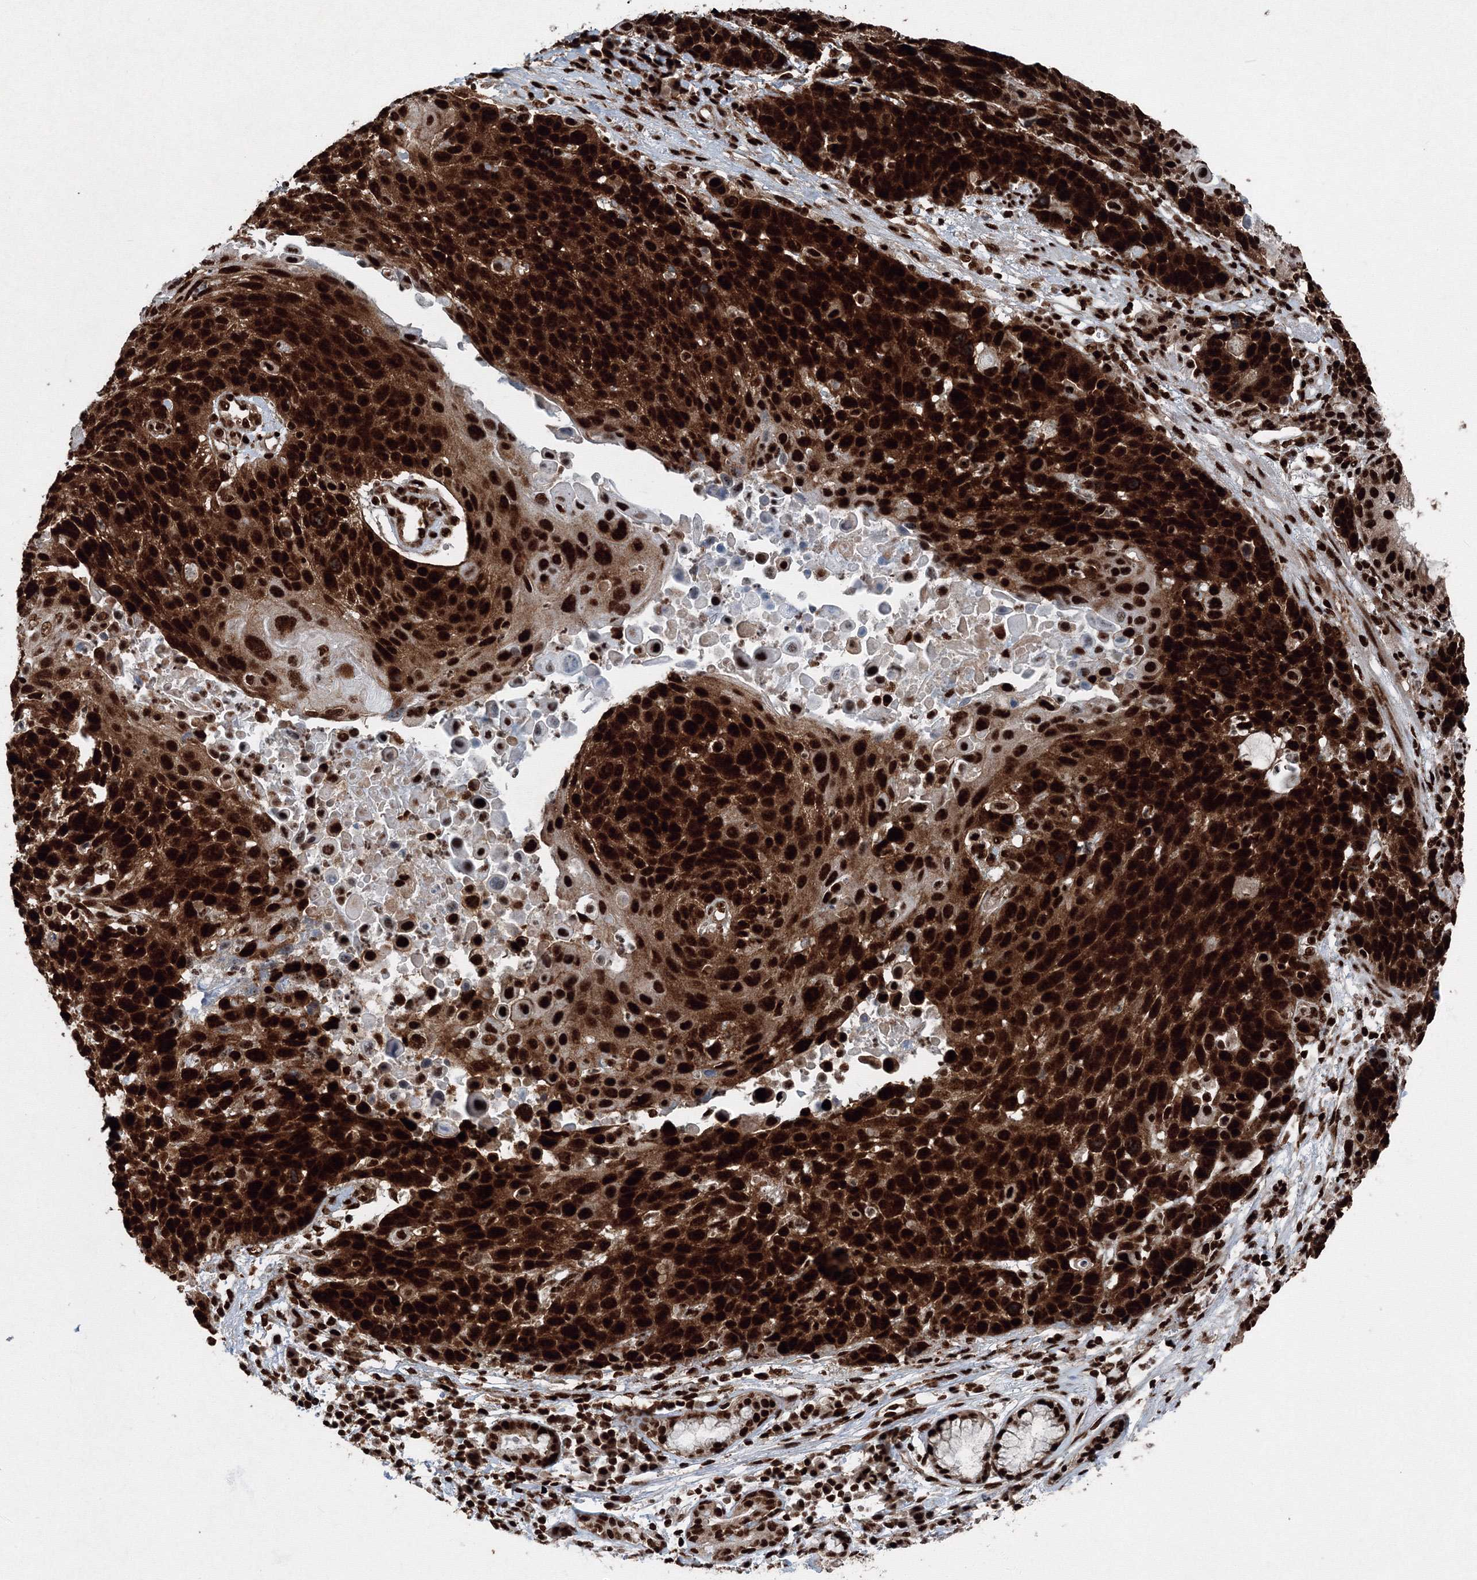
{"staining": {"intensity": "moderate", "quantity": ">75%", "location": "cytoplasmic/membranous,nuclear"}, "tissue": "lung cancer", "cell_type": "Tumor cells", "image_type": "cancer", "snomed": [{"axis": "morphology", "description": "Squamous cell carcinoma, NOS"}, {"axis": "topography", "description": "Lung"}], "caption": "A histopathology image of lung cancer stained for a protein demonstrates moderate cytoplasmic/membranous and nuclear brown staining in tumor cells. (Brightfield microscopy of DAB IHC at high magnification).", "gene": "SNRPC", "patient": {"sex": "male", "age": 66}}